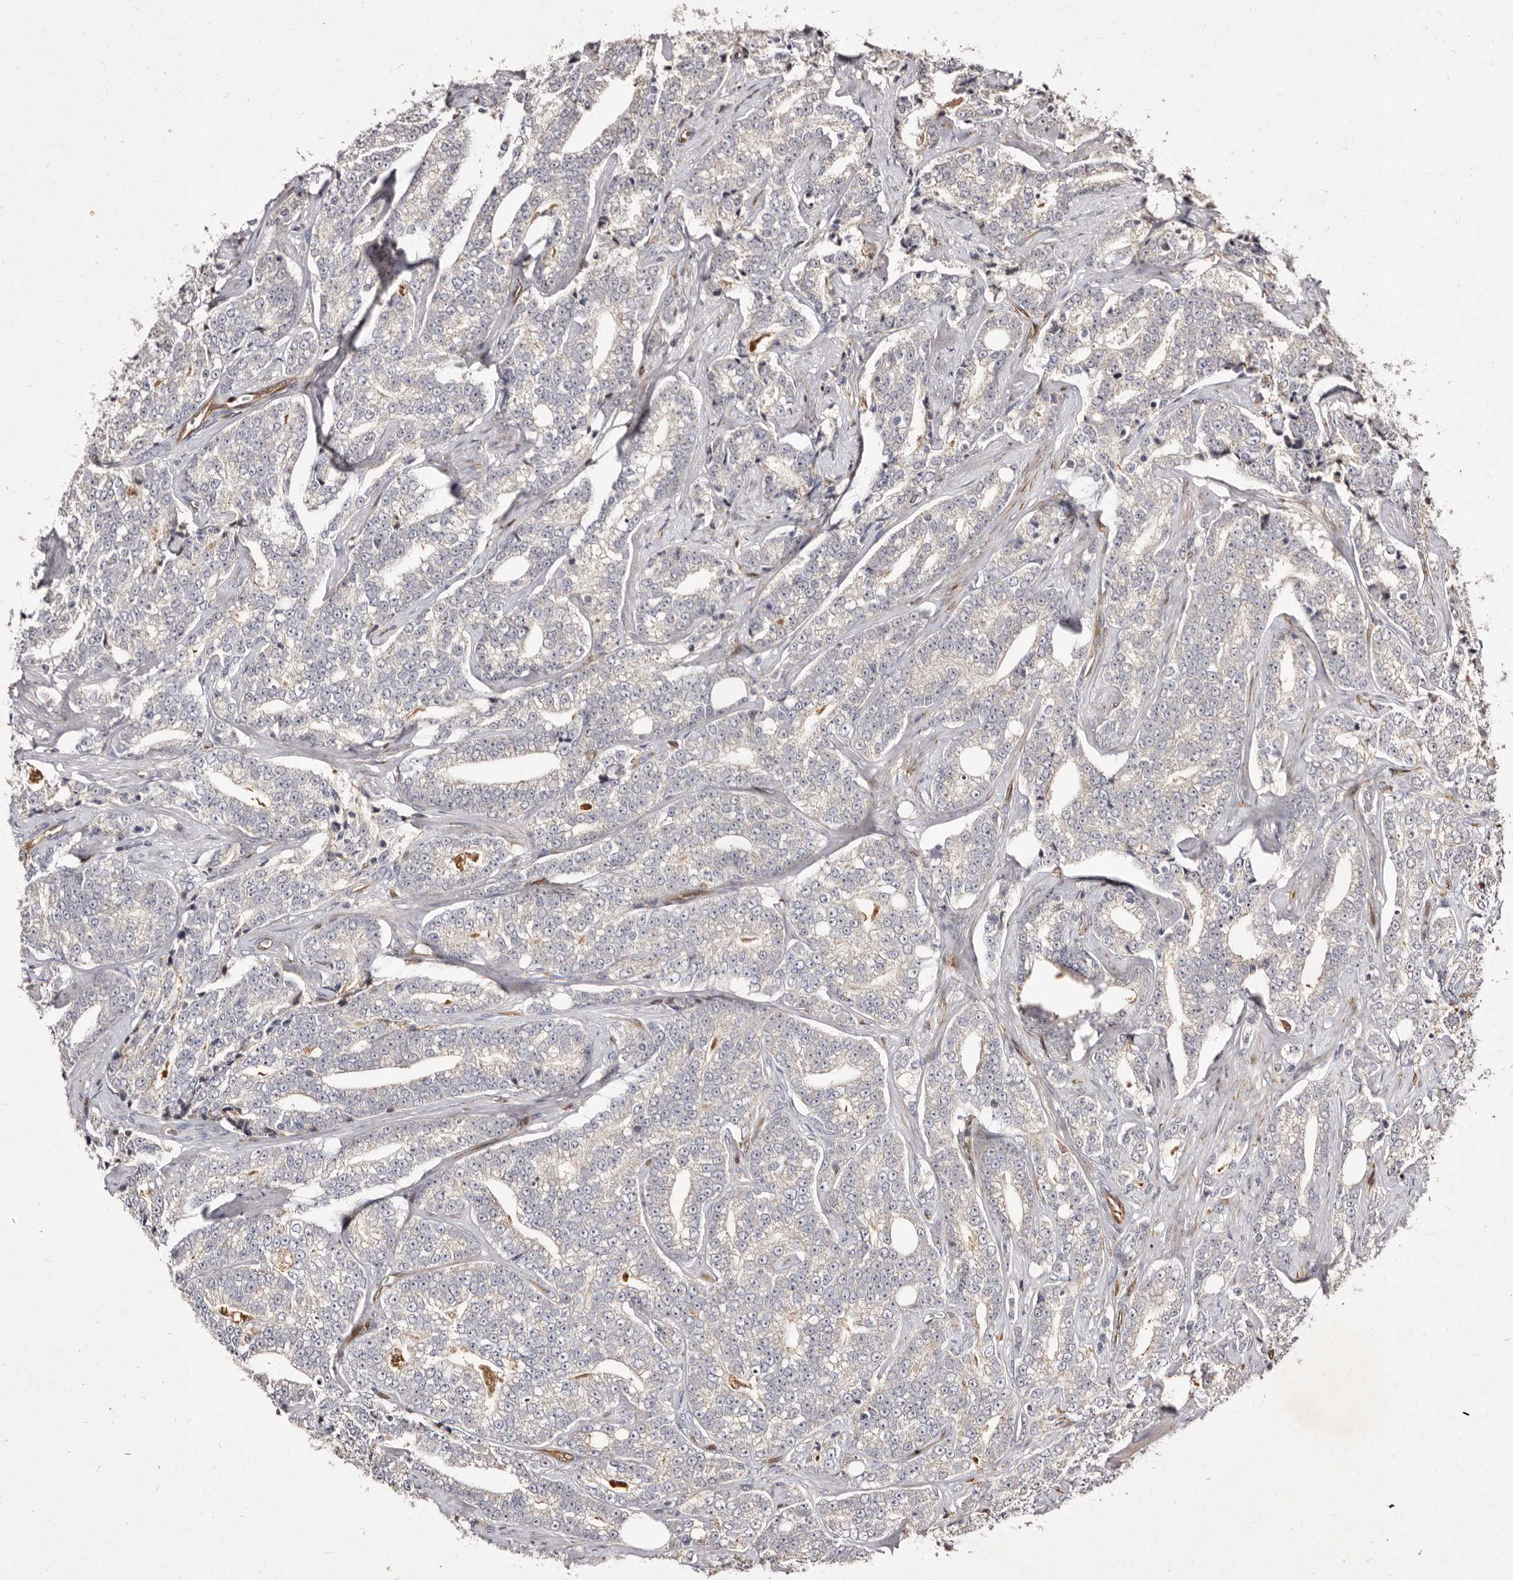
{"staining": {"intensity": "negative", "quantity": "none", "location": "none"}, "tissue": "prostate cancer", "cell_type": "Tumor cells", "image_type": "cancer", "snomed": [{"axis": "morphology", "description": "Adenocarcinoma, High grade"}, {"axis": "topography", "description": "Prostate and seminal vesicle, NOS"}], "caption": "Prostate cancer was stained to show a protein in brown. There is no significant positivity in tumor cells. (Immunohistochemistry, brightfield microscopy, high magnification).", "gene": "GIMAP4", "patient": {"sex": "male", "age": 67}}